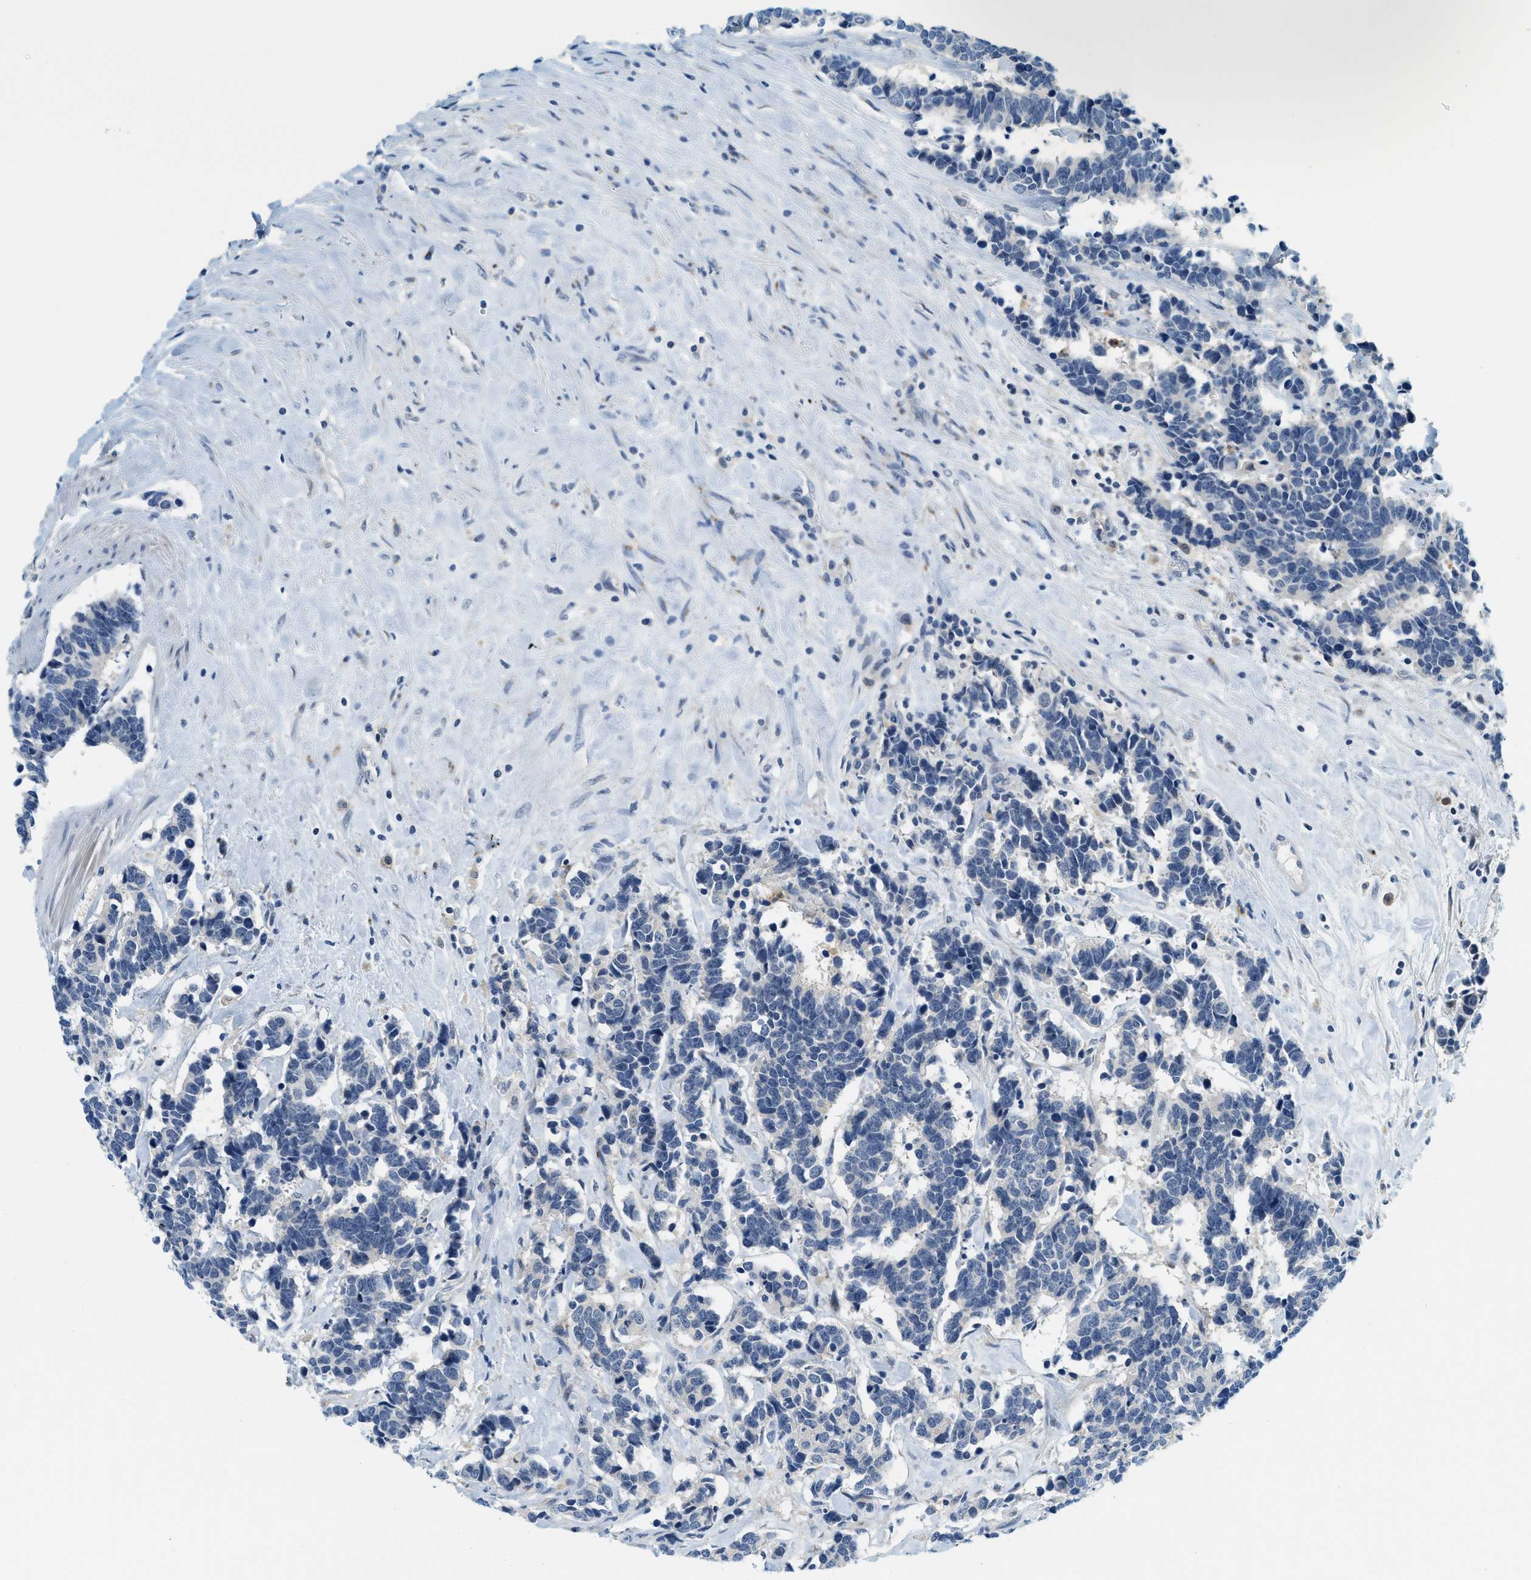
{"staining": {"intensity": "negative", "quantity": "none", "location": "none"}, "tissue": "carcinoid", "cell_type": "Tumor cells", "image_type": "cancer", "snomed": [{"axis": "morphology", "description": "Carcinoma, NOS"}, {"axis": "morphology", "description": "Carcinoid, malignant, NOS"}, {"axis": "topography", "description": "Urinary bladder"}], "caption": "Tumor cells are negative for protein expression in human carcinoma. (DAB (3,3'-diaminobenzidine) immunohistochemistry, high magnification).", "gene": "RASGRP2", "patient": {"sex": "male", "age": 57}}